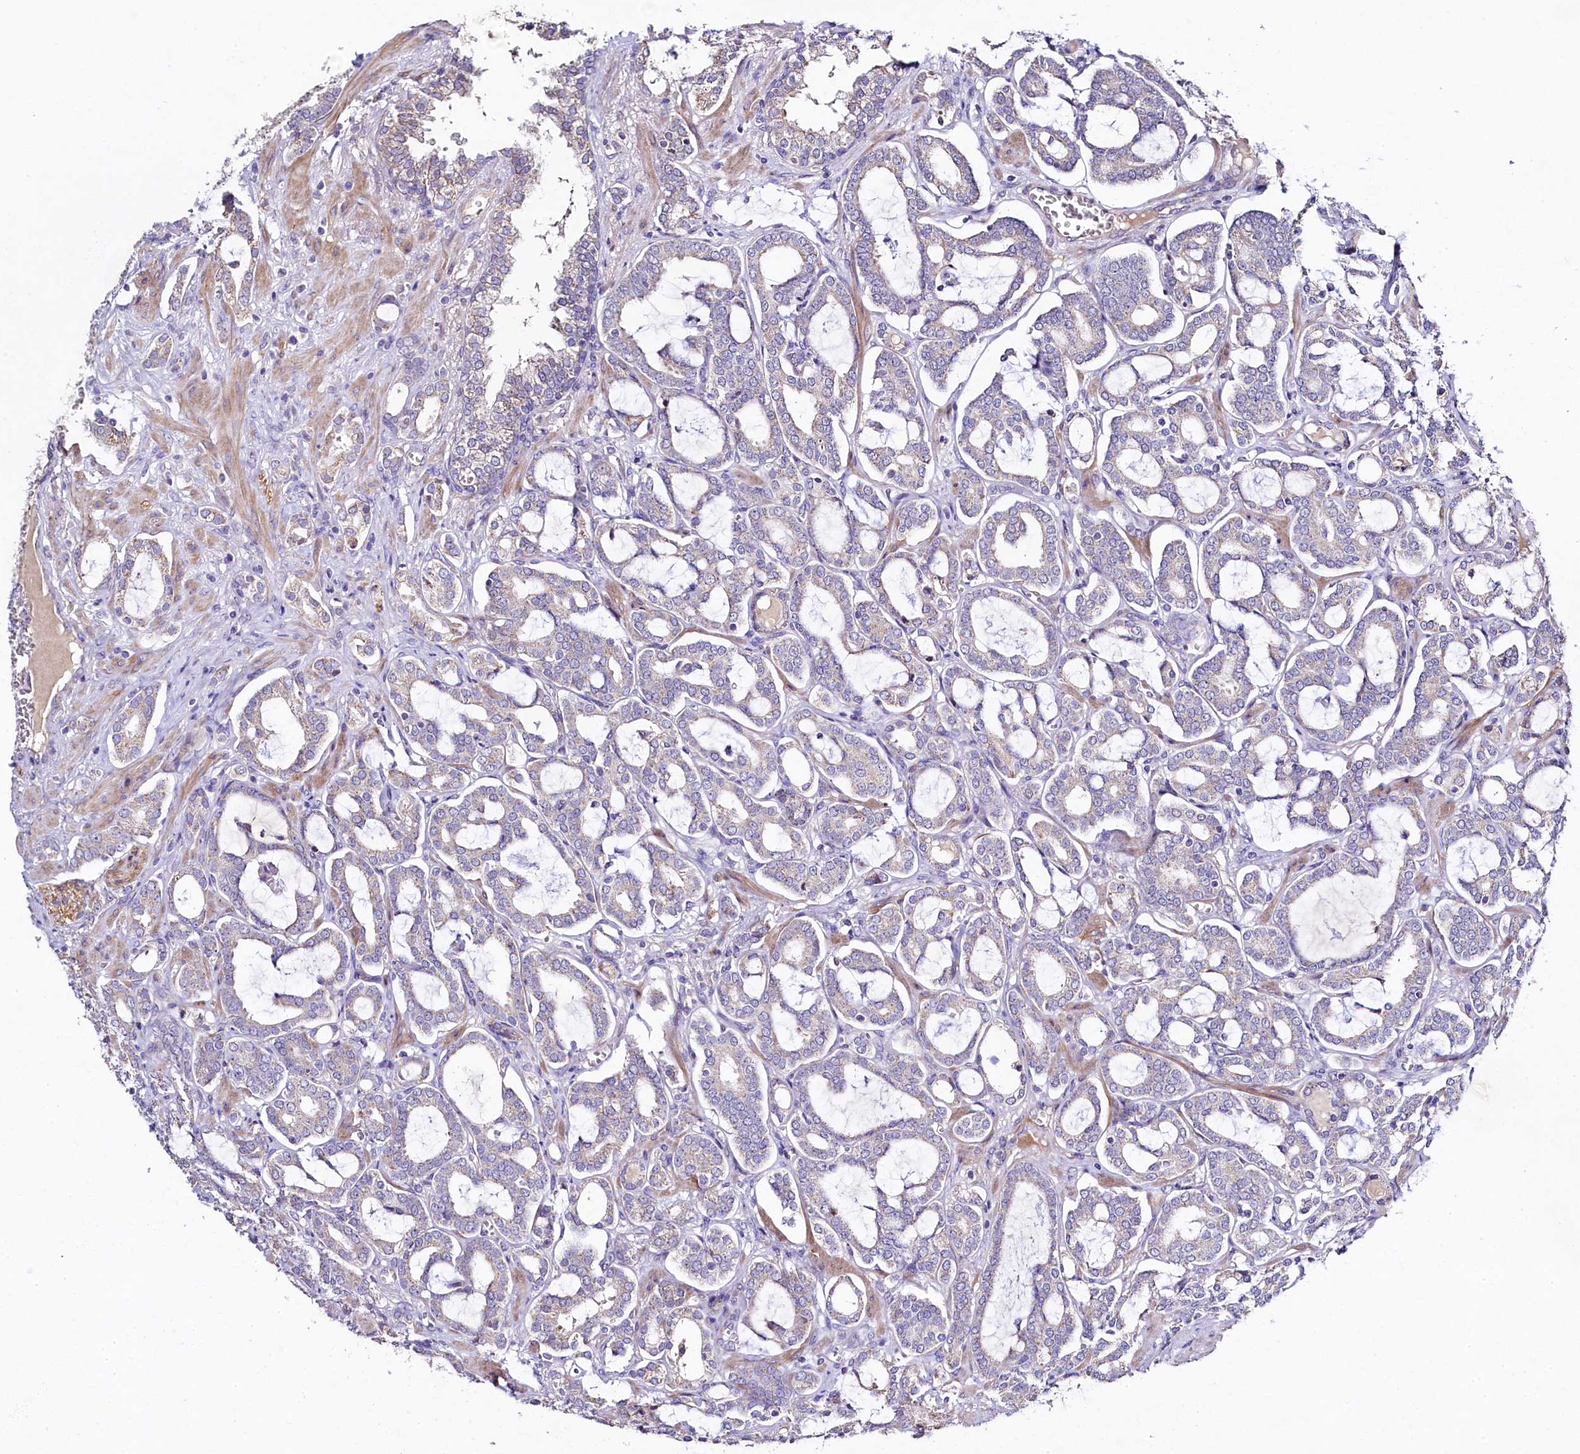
{"staining": {"intensity": "weak", "quantity": "<25%", "location": "cytoplasmic/membranous"}, "tissue": "prostate cancer", "cell_type": "Tumor cells", "image_type": "cancer", "snomed": [{"axis": "morphology", "description": "Adenocarcinoma, High grade"}, {"axis": "topography", "description": "Prostate and seminal vesicle, NOS"}], "caption": "This is an IHC image of adenocarcinoma (high-grade) (prostate). There is no expression in tumor cells.", "gene": "FXYD6", "patient": {"sex": "male", "age": 67}}